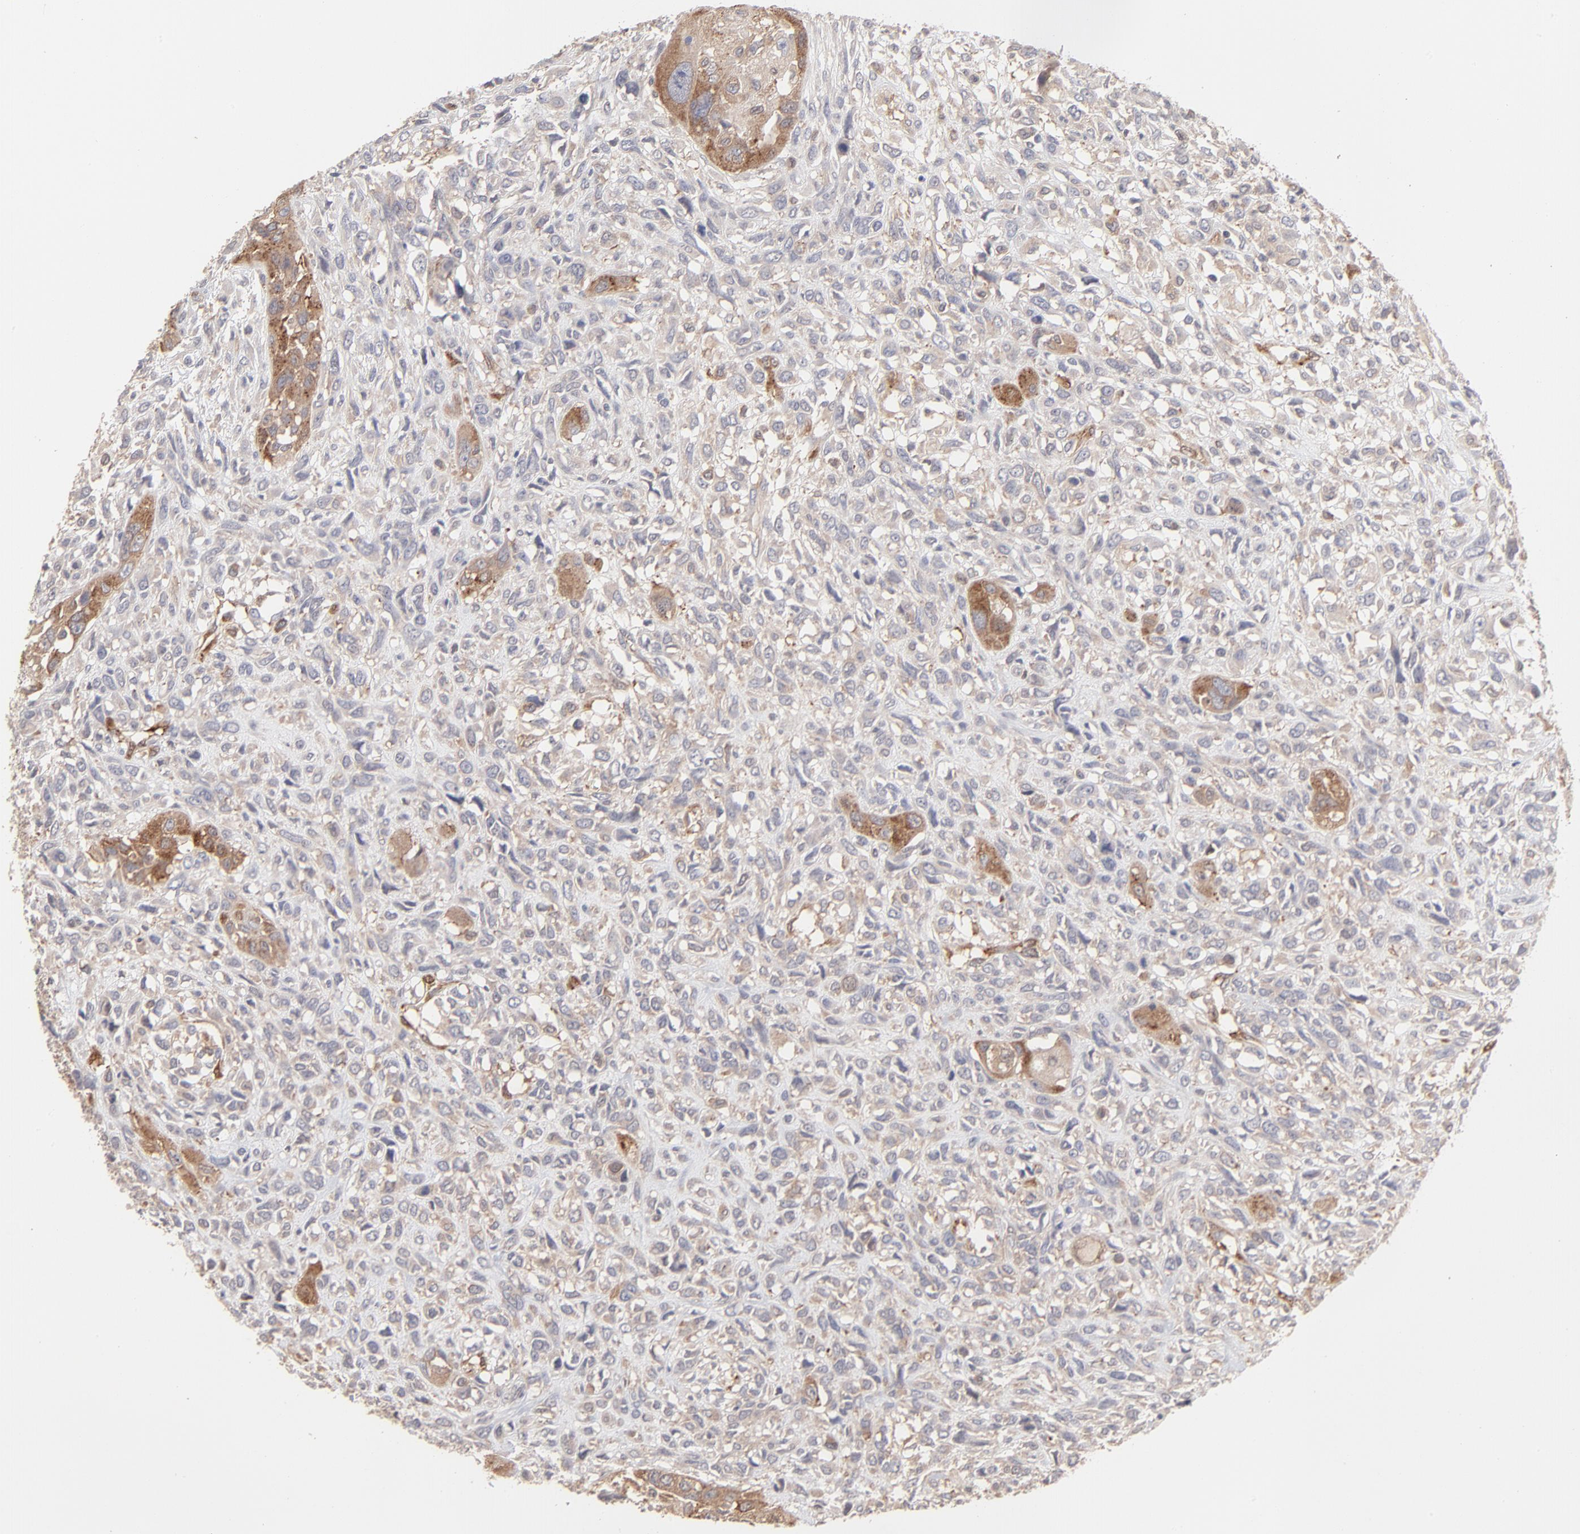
{"staining": {"intensity": "moderate", "quantity": "25%-75%", "location": "cytoplasmic/membranous"}, "tissue": "head and neck cancer", "cell_type": "Tumor cells", "image_type": "cancer", "snomed": [{"axis": "morphology", "description": "Neoplasm, malignant, NOS"}, {"axis": "topography", "description": "Salivary gland"}, {"axis": "topography", "description": "Head-Neck"}], "caption": "Moderate cytoplasmic/membranous expression is seen in about 25%-75% of tumor cells in head and neck malignant neoplasm.", "gene": "IVNS1ABP", "patient": {"sex": "male", "age": 43}}